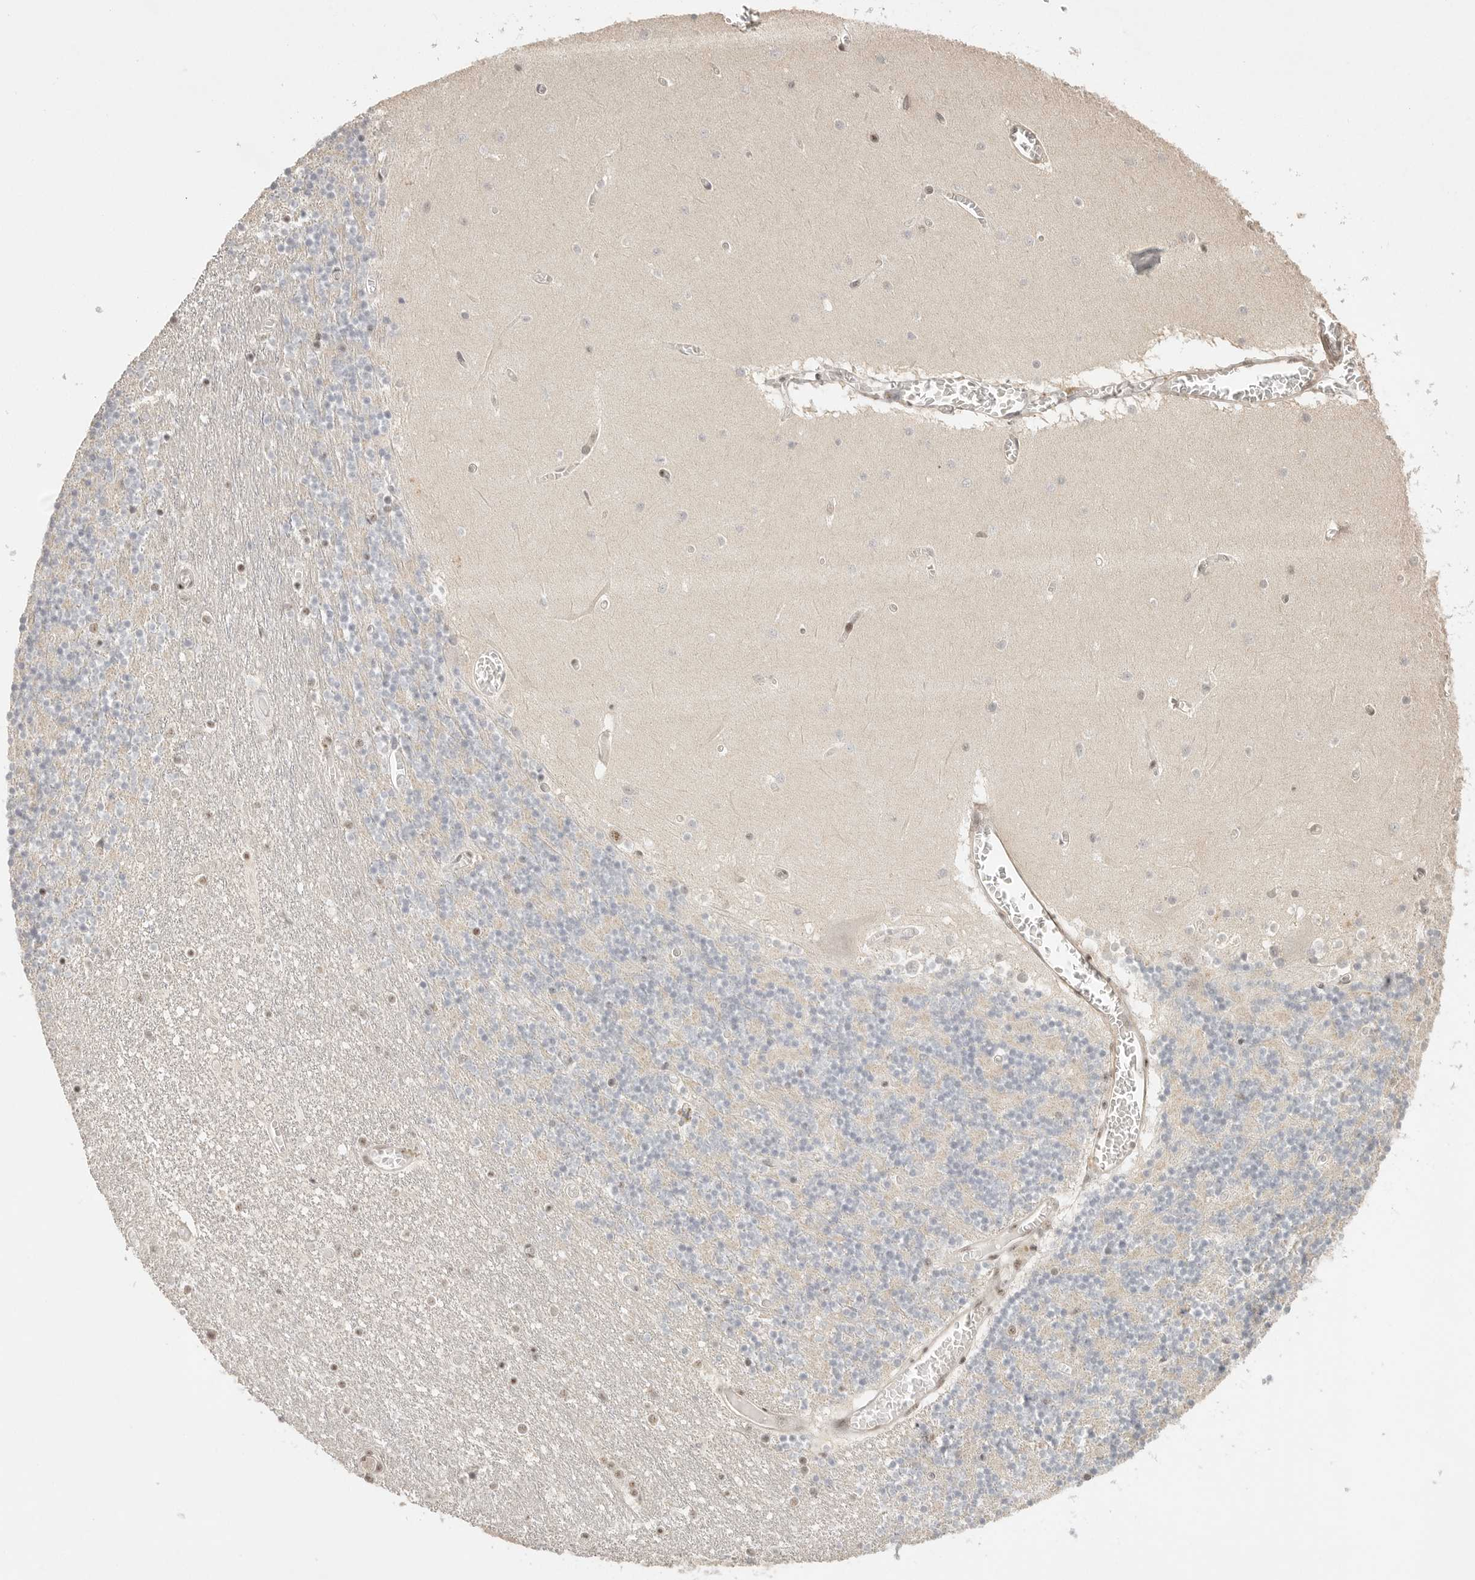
{"staining": {"intensity": "weak", "quantity": "25%-75%", "location": "nuclear"}, "tissue": "cerebellum", "cell_type": "Cells in granular layer", "image_type": "normal", "snomed": [{"axis": "morphology", "description": "Normal tissue, NOS"}, {"axis": "topography", "description": "Cerebellum"}], "caption": "DAB immunohistochemical staining of normal cerebellum reveals weak nuclear protein expression in approximately 25%-75% of cells in granular layer. Ihc stains the protein in brown and the nuclei are stained blue.", "gene": "POMP", "patient": {"sex": "female", "age": 28}}